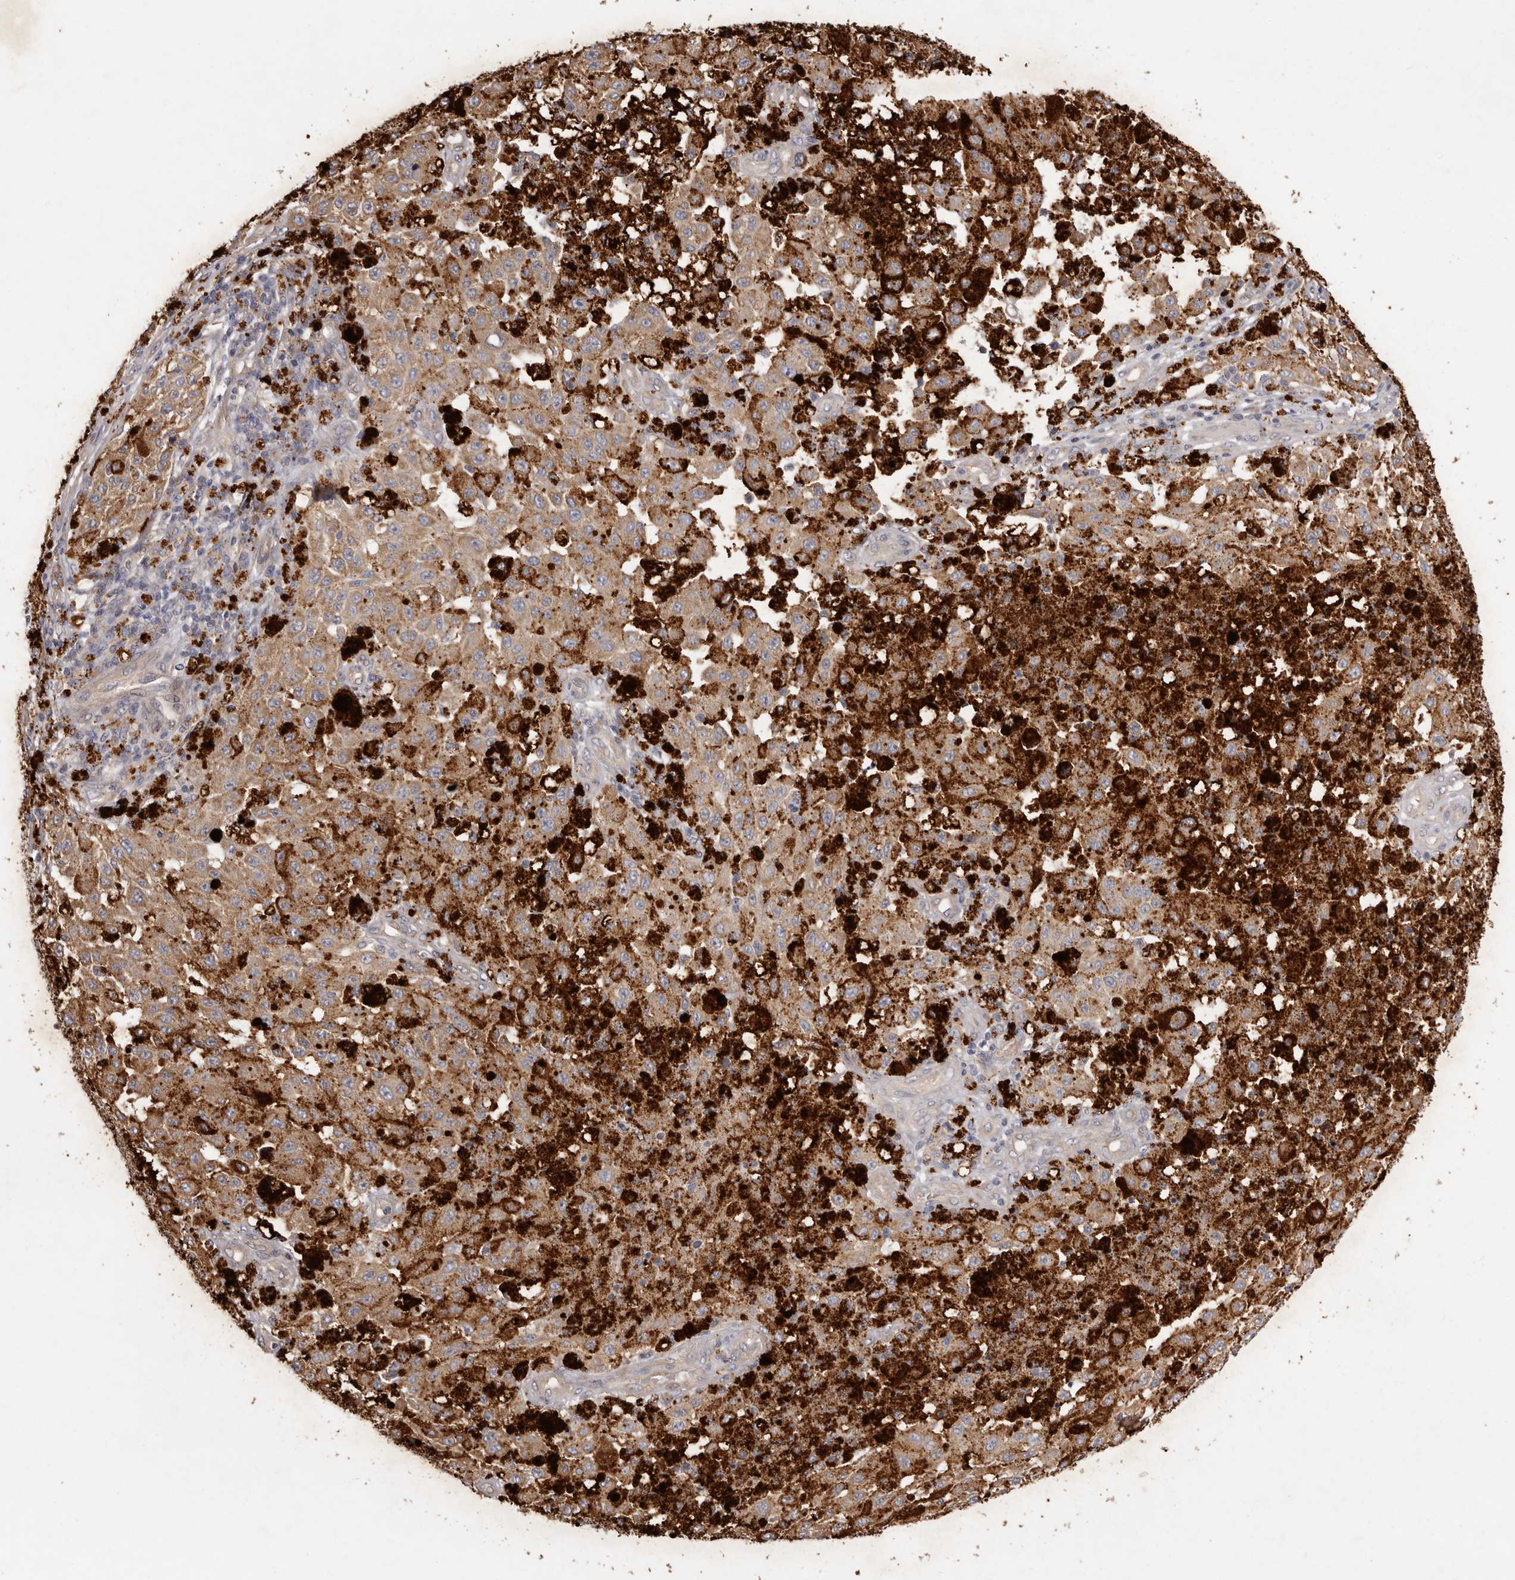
{"staining": {"intensity": "weak", "quantity": ">75%", "location": "cytoplasmic/membranous"}, "tissue": "melanoma", "cell_type": "Tumor cells", "image_type": "cancer", "snomed": [{"axis": "morphology", "description": "Malignant melanoma, NOS"}, {"axis": "topography", "description": "Skin"}], "caption": "This is an image of immunohistochemistry staining of malignant melanoma, which shows weak expression in the cytoplasmic/membranous of tumor cells.", "gene": "FAM167B", "patient": {"sex": "female", "age": 64}}